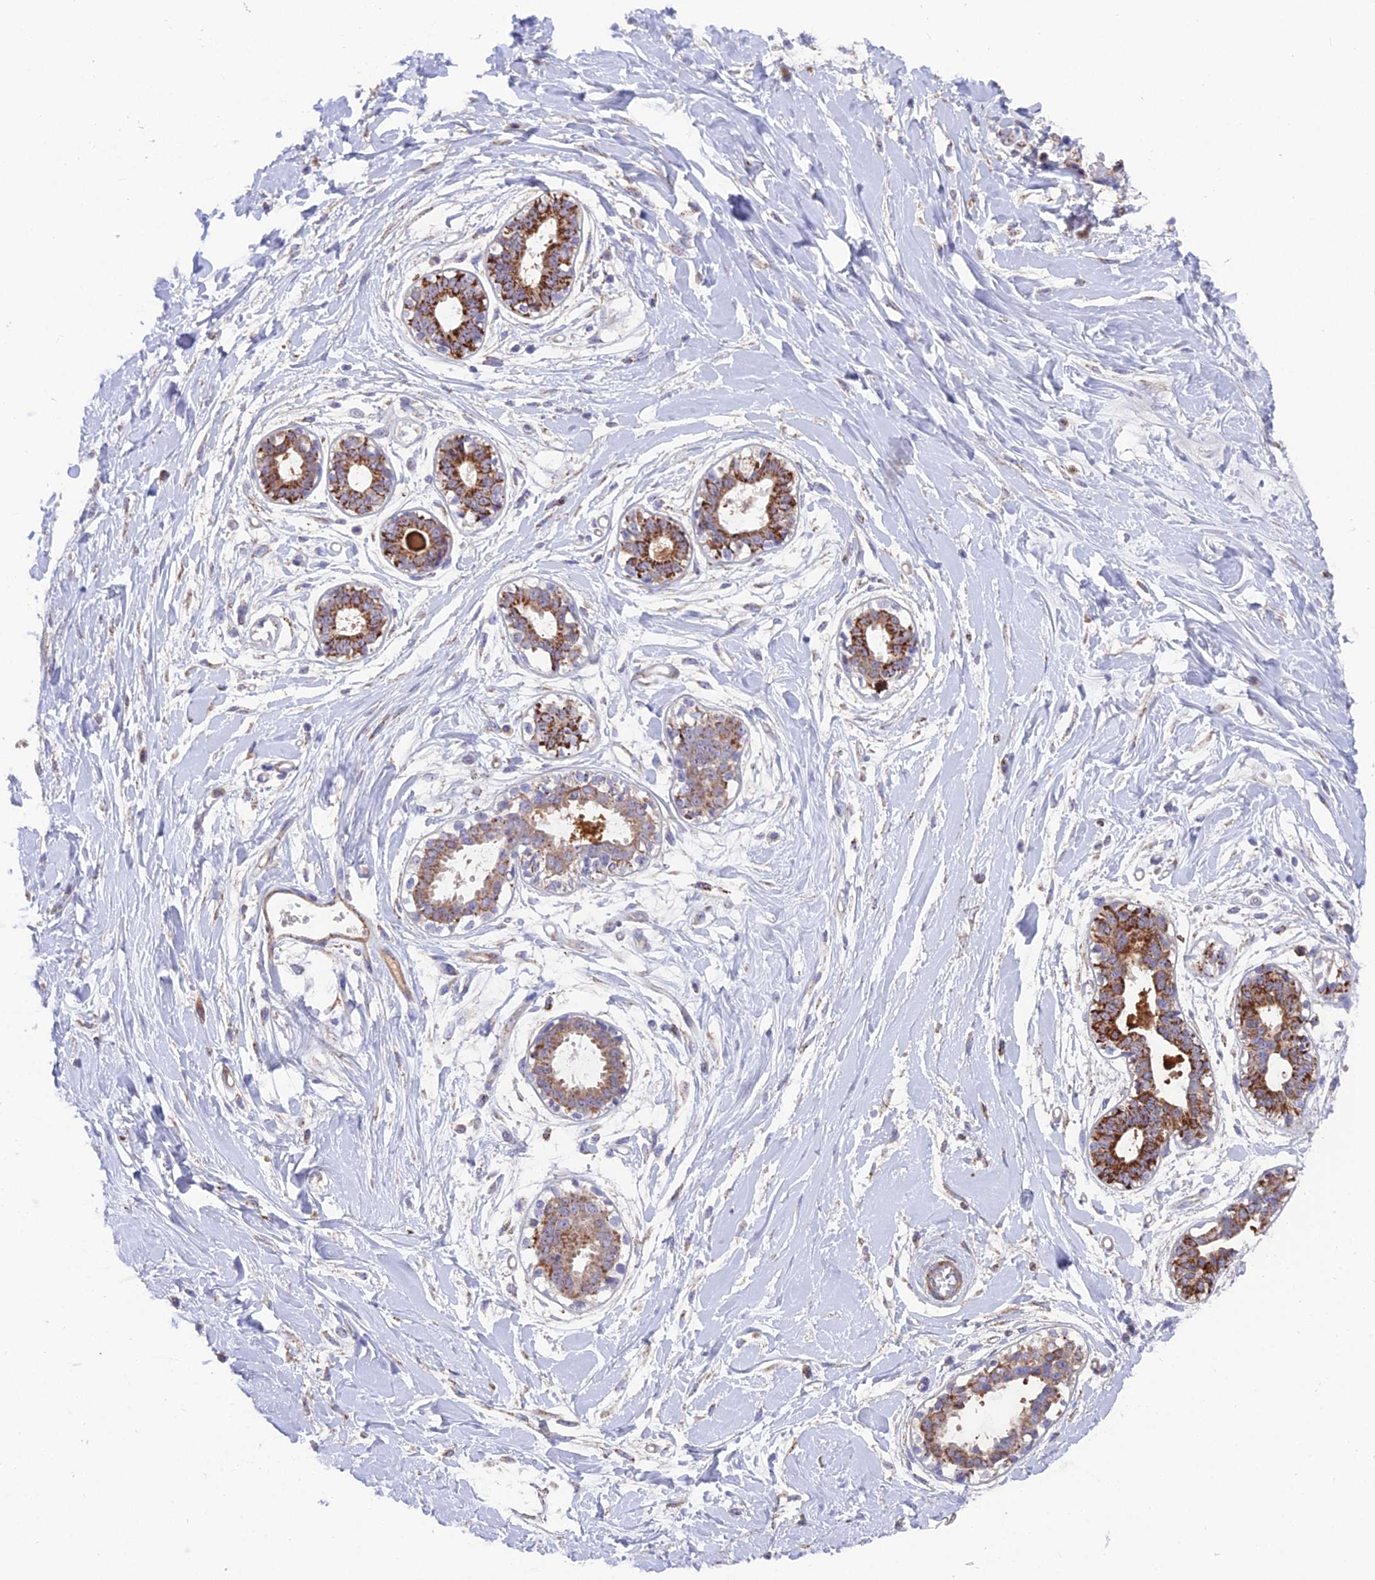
{"staining": {"intensity": "negative", "quantity": "none", "location": "none"}, "tissue": "breast", "cell_type": "Adipocytes", "image_type": "normal", "snomed": [{"axis": "morphology", "description": "Normal tissue, NOS"}, {"axis": "topography", "description": "Breast"}], "caption": "The histopathology image reveals no significant positivity in adipocytes of breast.", "gene": "TIGD6", "patient": {"sex": "female", "age": 45}}